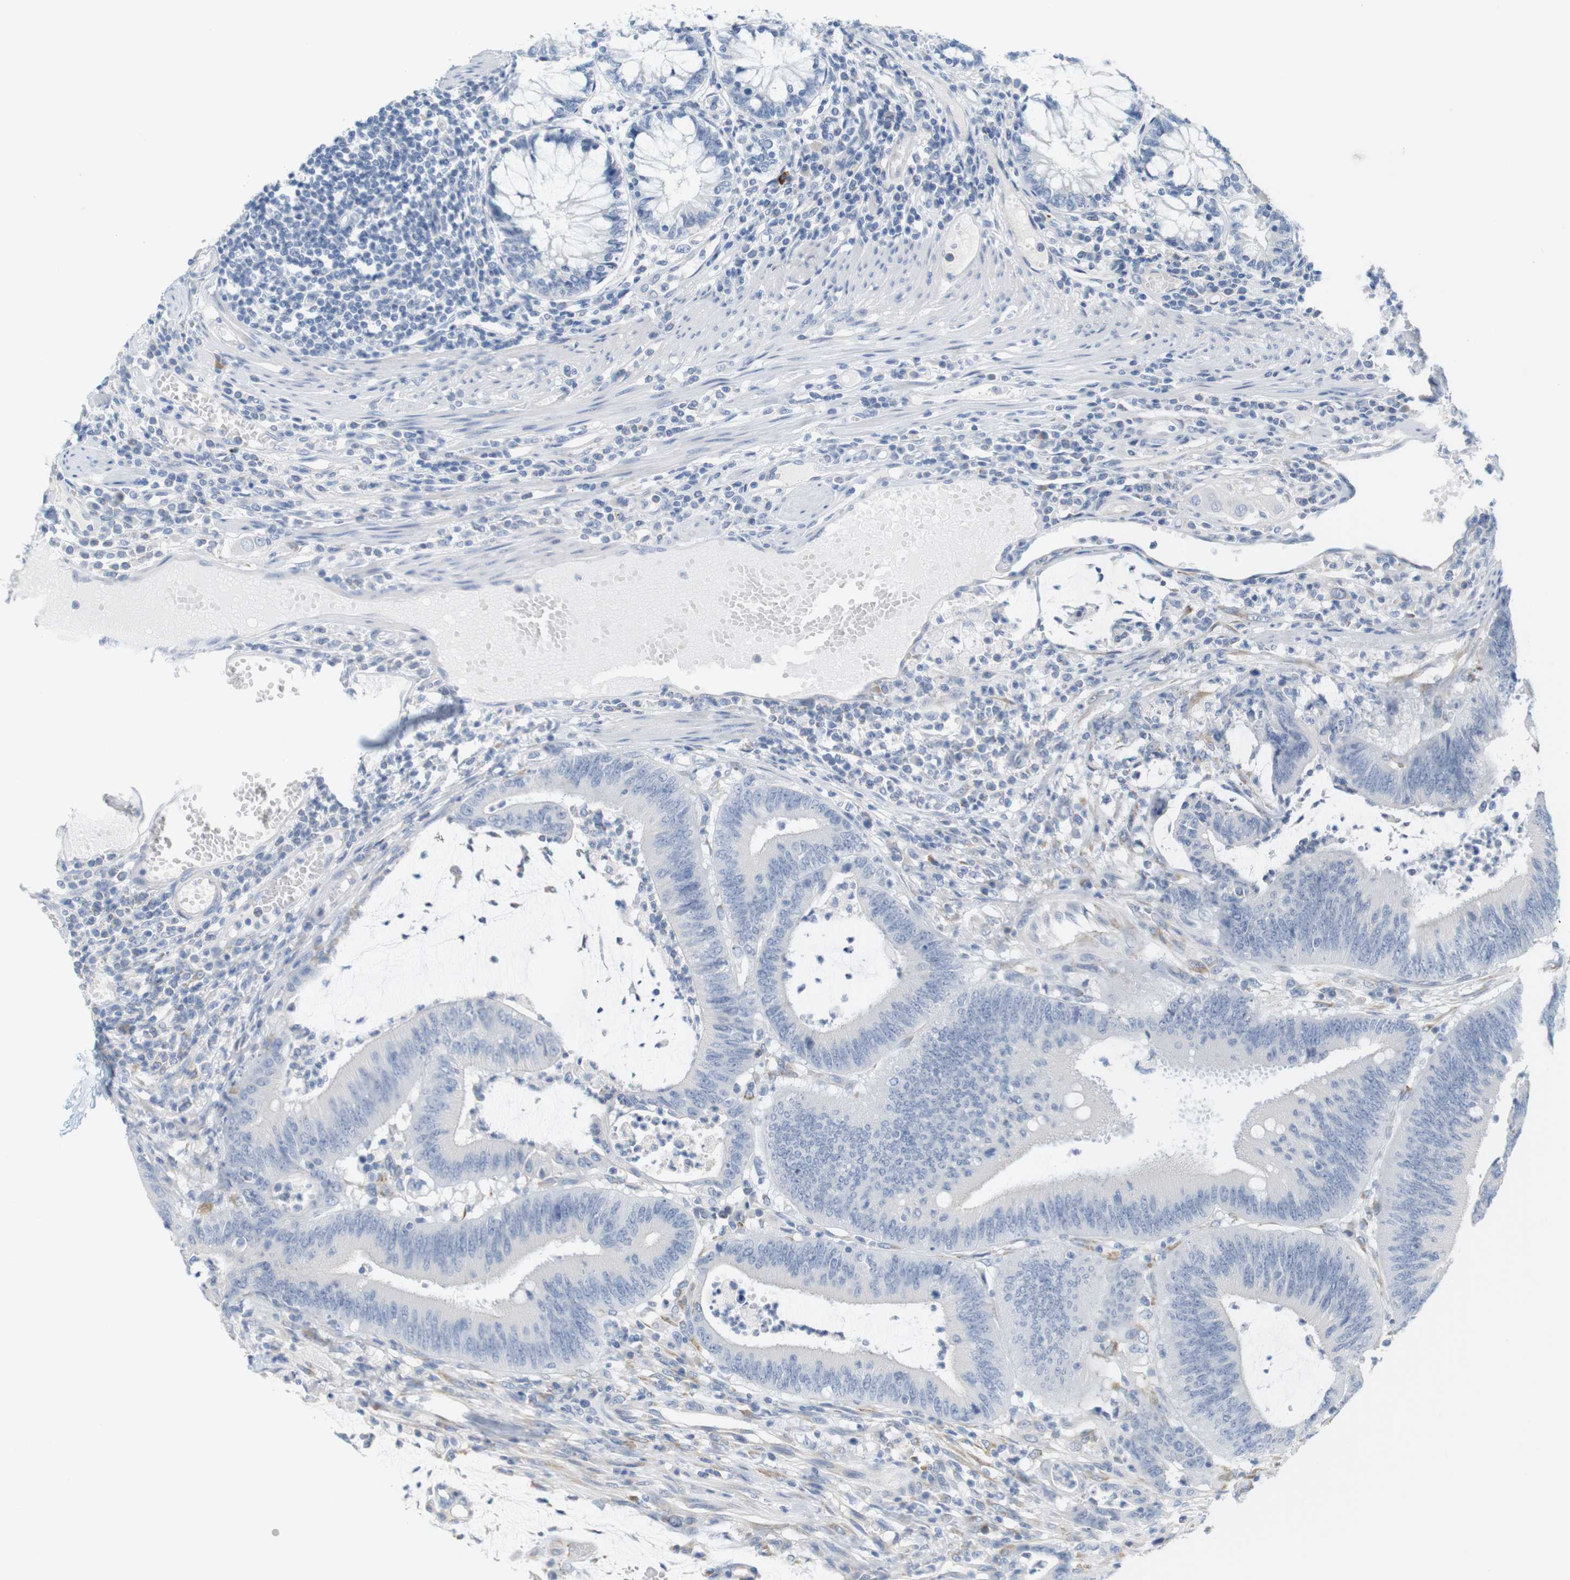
{"staining": {"intensity": "negative", "quantity": "none", "location": "none"}, "tissue": "colorectal cancer", "cell_type": "Tumor cells", "image_type": "cancer", "snomed": [{"axis": "morphology", "description": "Adenocarcinoma, NOS"}, {"axis": "topography", "description": "Rectum"}], "caption": "The image displays no staining of tumor cells in adenocarcinoma (colorectal). (Stains: DAB (3,3'-diaminobenzidine) immunohistochemistry (IHC) with hematoxylin counter stain, Microscopy: brightfield microscopy at high magnification).", "gene": "RGS9", "patient": {"sex": "female", "age": 66}}